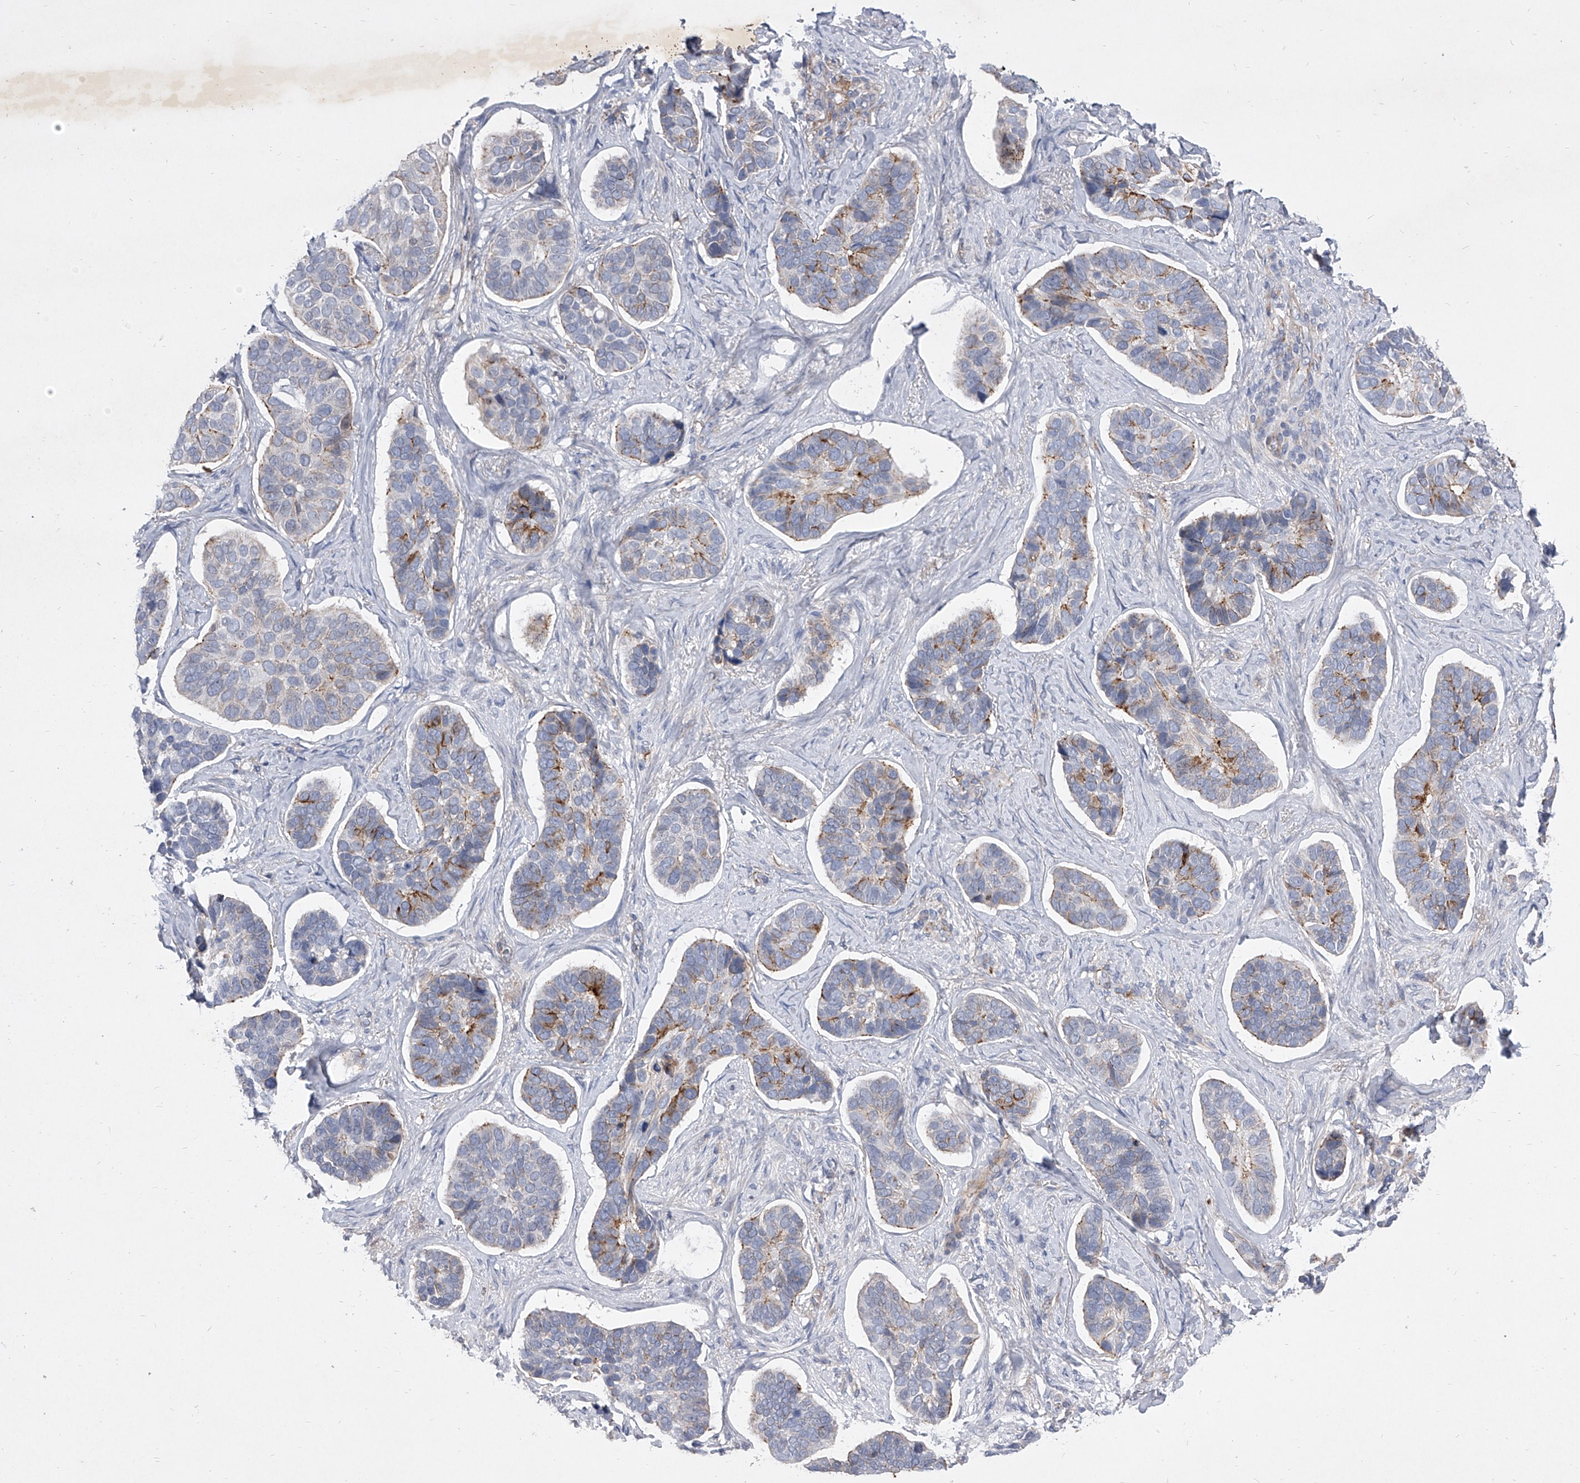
{"staining": {"intensity": "moderate", "quantity": "<25%", "location": "cytoplasmic/membranous"}, "tissue": "skin cancer", "cell_type": "Tumor cells", "image_type": "cancer", "snomed": [{"axis": "morphology", "description": "Basal cell carcinoma"}, {"axis": "topography", "description": "Skin"}], "caption": "Skin basal cell carcinoma stained with IHC shows moderate cytoplasmic/membranous staining in approximately <25% of tumor cells.", "gene": "MINDY4", "patient": {"sex": "male", "age": 62}}